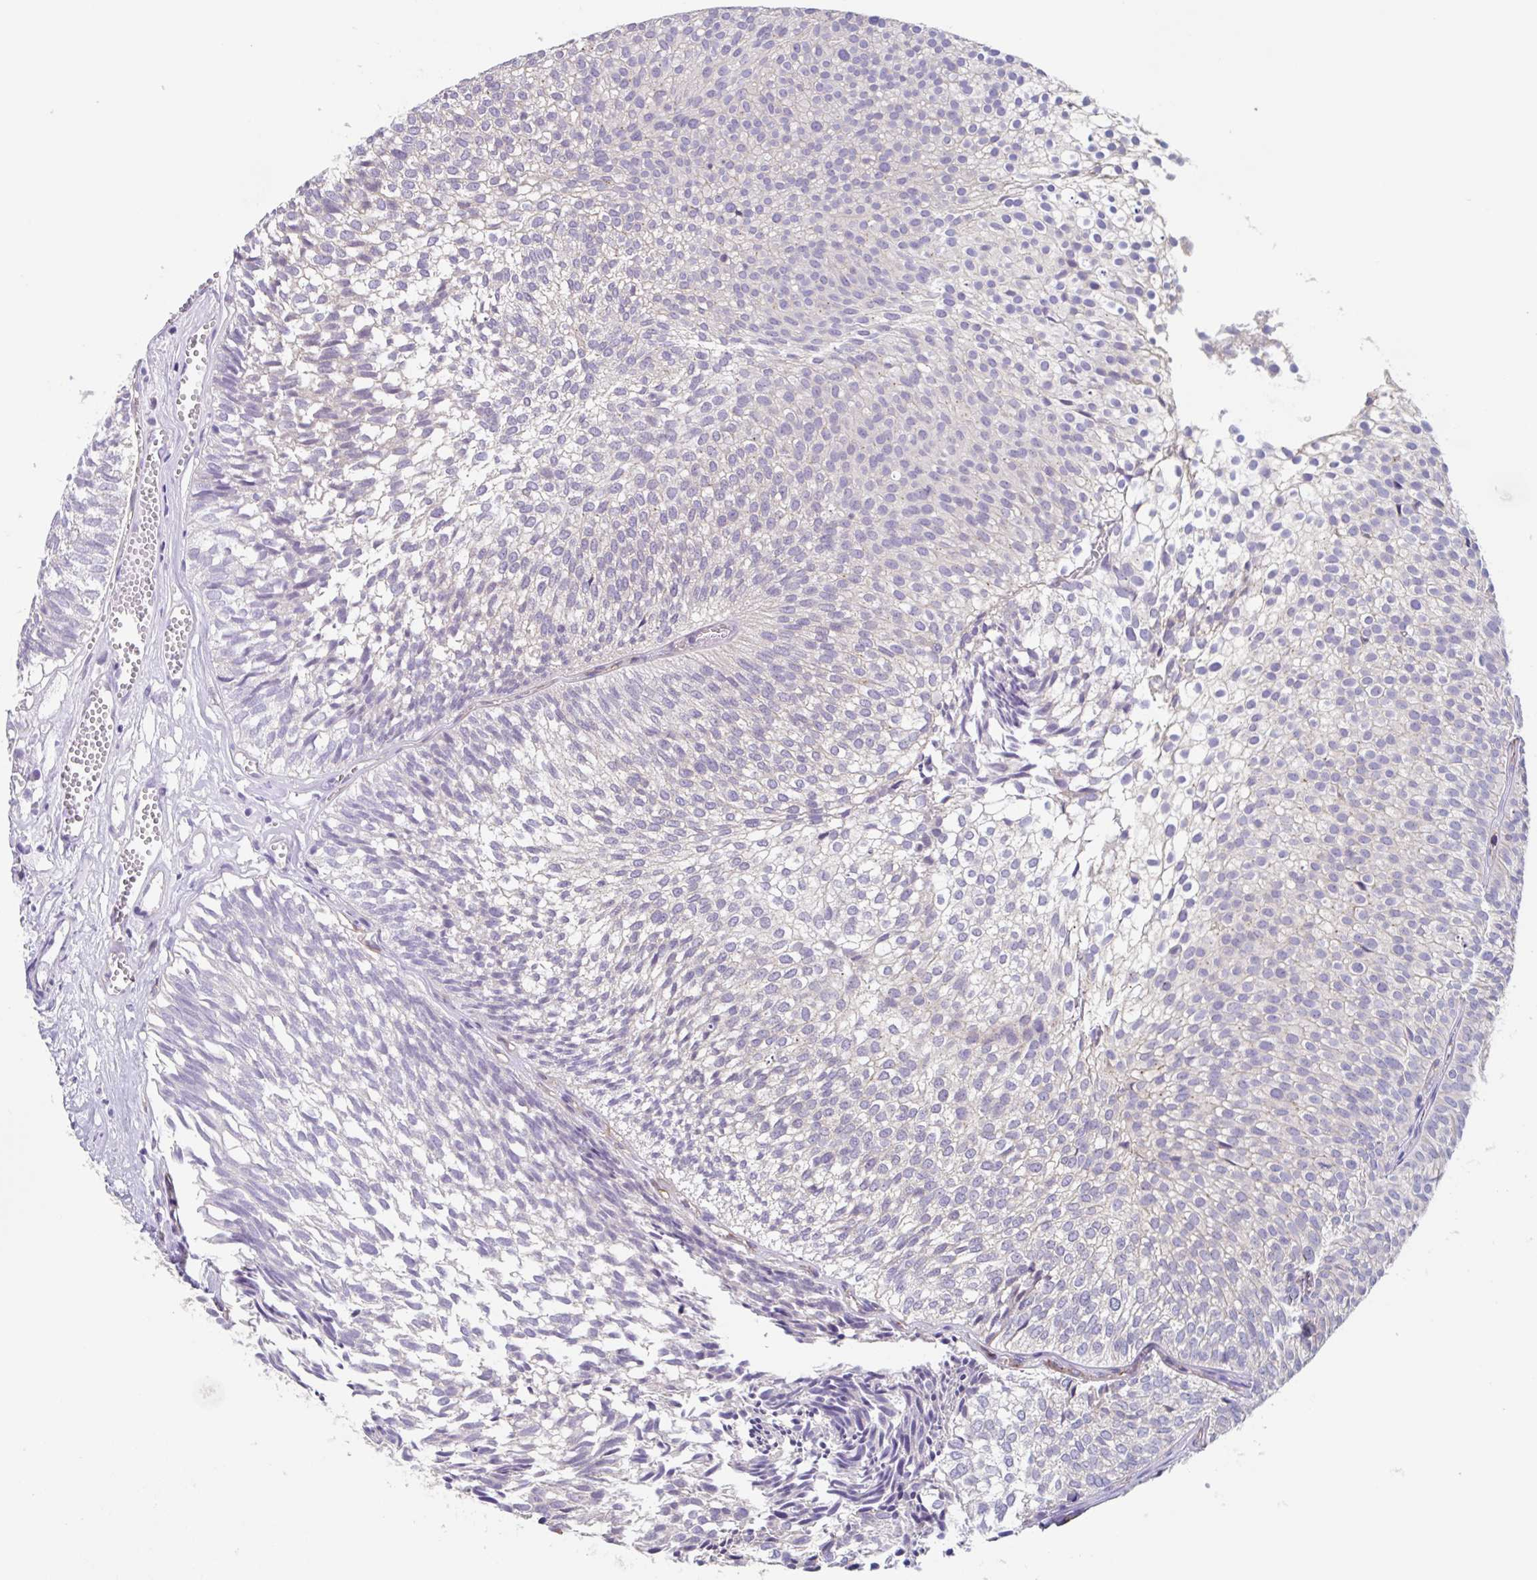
{"staining": {"intensity": "negative", "quantity": "none", "location": "none"}, "tissue": "urothelial cancer", "cell_type": "Tumor cells", "image_type": "cancer", "snomed": [{"axis": "morphology", "description": "Urothelial carcinoma, Low grade"}, {"axis": "topography", "description": "Urinary bladder"}], "caption": "Immunohistochemistry (IHC) micrograph of neoplastic tissue: urothelial cancer stained with DAB (3,3'-diaminobenzidine) exhibits no significant protein staining in tumor cells.", "gene": "EHD4", "patient": {"sex": "male", "age": 91}}